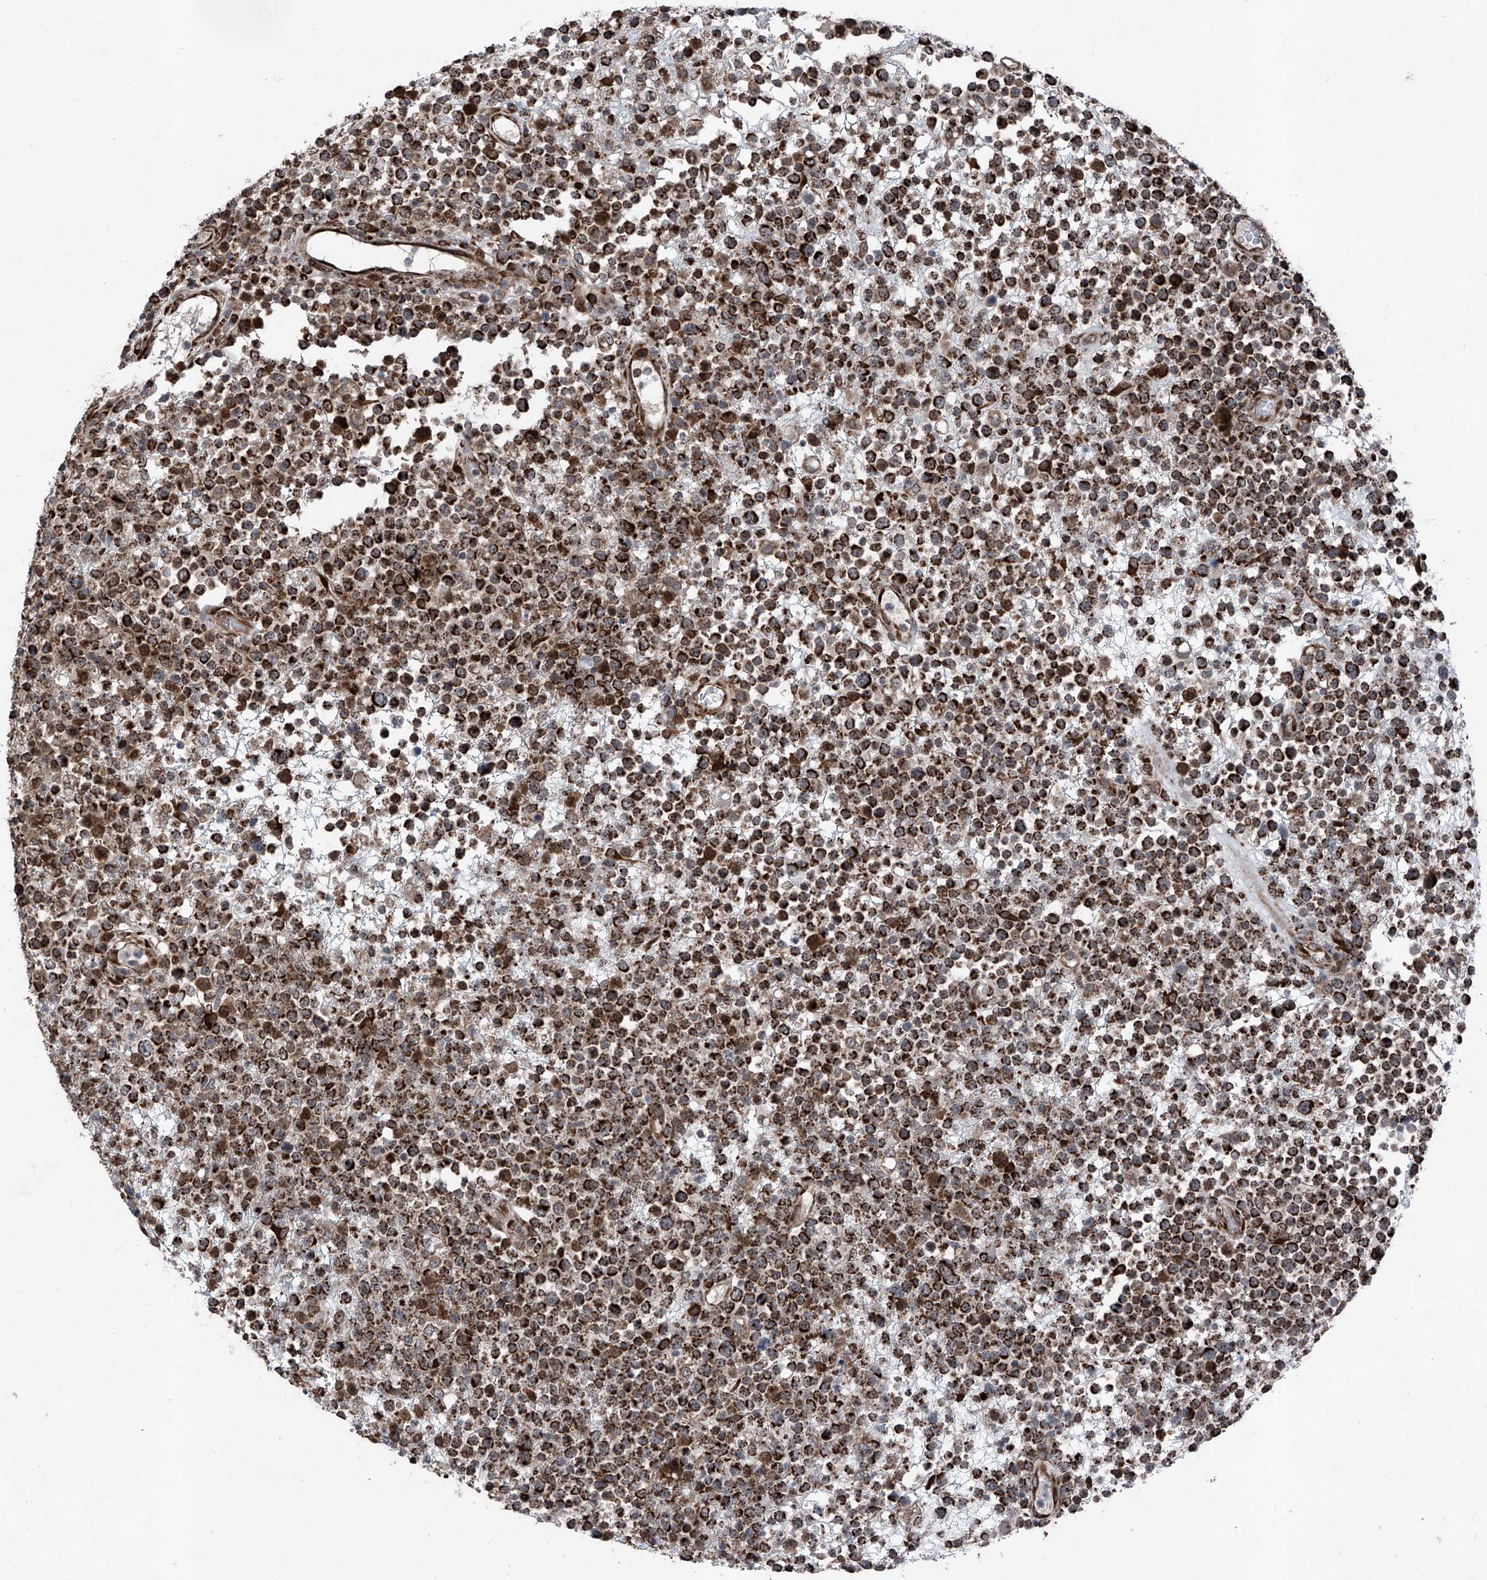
{"staining": {"intensity": "strong", "quantity": ">75%", "location": "cytoplasmic/membranous"}, "tissue": "lymphoma", "cell_type": "Tumor cells", "image_type": "cancer", "snomed": [{"axis": "morphology", "description": "Malignant lymphoma, non-Hodgkin's type, High grade"}, {"axis": "topography", "description": "Colon"}], "caption": "A high-resolution histopathology image shows immunohistochemistry staining of lymphoma, which demonstrates strong cytoplasmic/membranous expression in approximately >75% of tumor cells.", "gene": "COA7", "patient": {"sex": "female", "age": 53}}